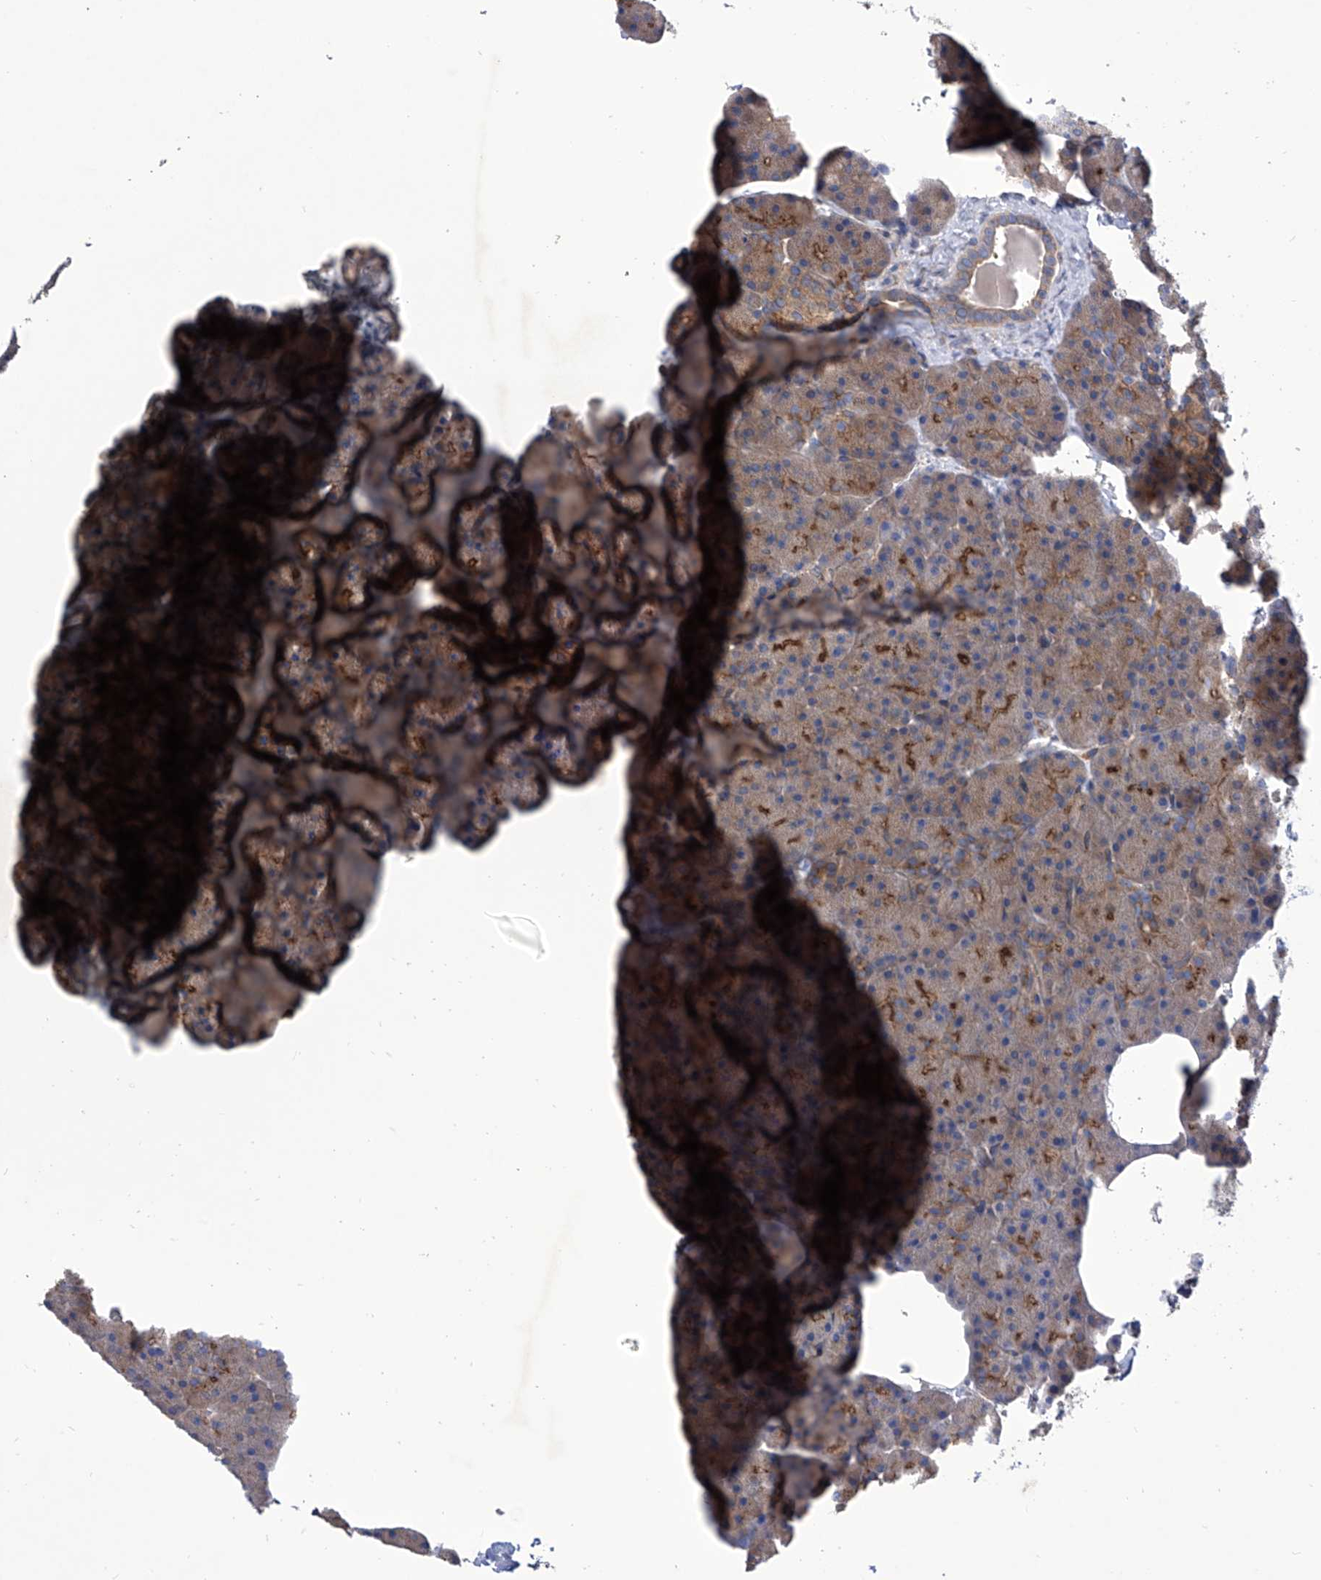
{"staining": {"intensity": "moderate", "quantity": "25%-75%", "location": "cytoplasmic/membranous"}, "tissue": "pancreas", "cell_type": "Exocrine glandular cells", "image_type": "normal", "snomed": [{"axis": "morphology", "description": "Normal tissue, NOS"}, {"axis": "morphology", "description": "Carcinoid, malignant, NOS"}, {"axis": "topography", "description": "Pancreas"}], "caption": "Brown immunohistochemical staining in normal pancreas reveals moderate cytoplasmic/membranous positivity in approximately 25%-75% of exocrine glandular cells. (IHC, brightfield microscopy, high magnification).", "gene": "TJAP1", "patient": {"sex": "female", "age": 35}}